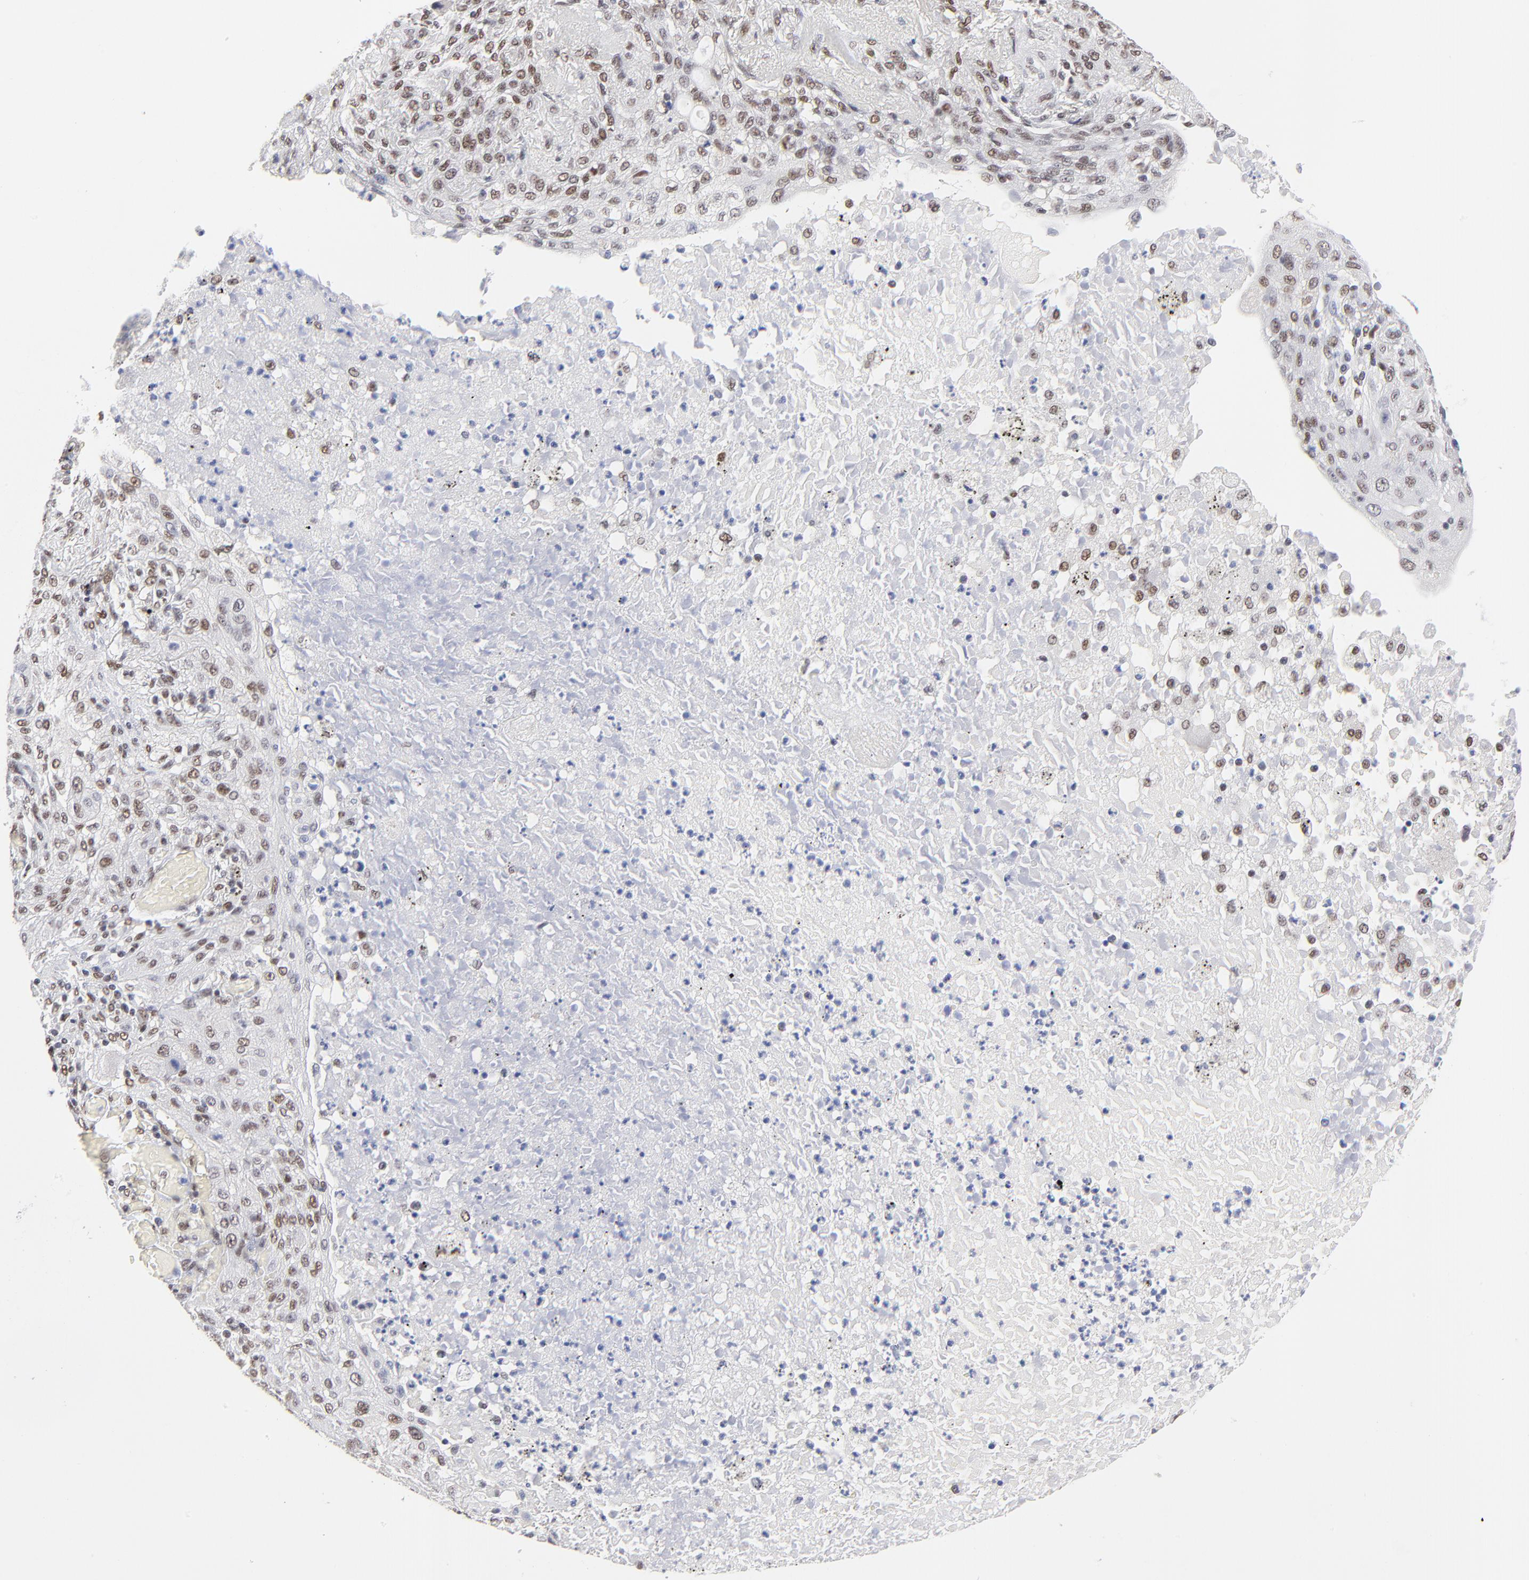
{"staining": {"intensity": "weak", "quantity": "25%-75%", "location": "nuclear"}, "tissue": "lung cancer", "cell_type": "Tumor cells", "image_type": "cancer", "snomed": [{"axis": "morphology", "description": "Squamous cell carcinoma, NOS"}, {"axis": "topography", "description": "Lung"}], "caption": "Brown immunohistochemical staining in human lung cancer demonstrates weak nuclear staining in about 25%-75% of tumor cells. The staining was performed using DAB, with brown indicating positive protein expression. Nuclei are stained blue with hematoxylin.", "gene": "ZMYM3", "patient": {"sex": "female", "age": 47}}